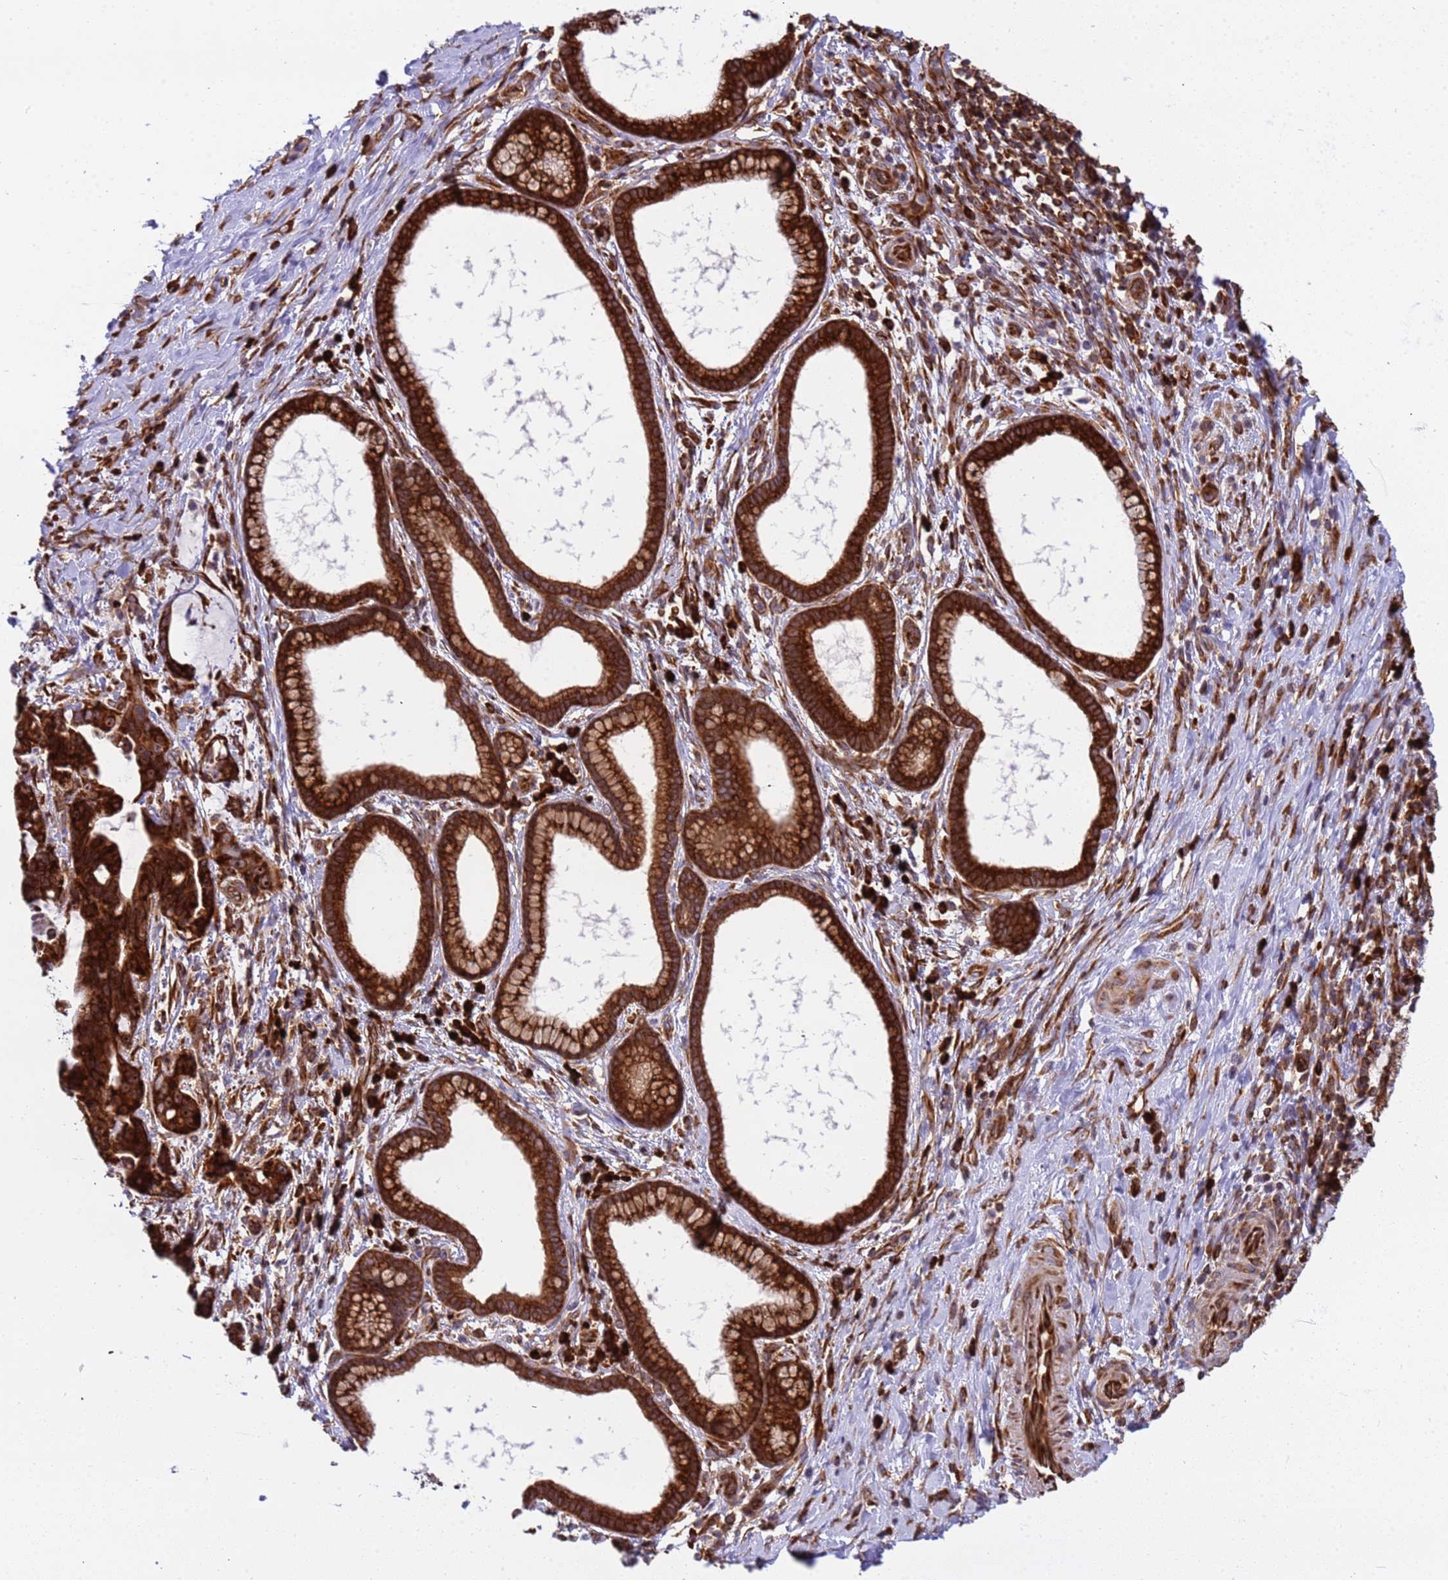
{"staining": {"intensity": "strong", "quantity": ">75%", "location": "cytoplasmic/membranous,nuclear"}, "tissue": "pancreatic cancer", "cell_type": "Tumor cells", "image_type": "cancer", "snomed": [{"axis": "morphology", "description": "Adenocarcinoma, NOS"}, {"axis": "topography", "description": "Pancreas"}], "caption": "A brown stain labels strong cytoplasmic/membranous and nuclear staining of a protein in human pancreatic adenocarcinoma tumor cells. The staining was performed using DAB, with brown indicating positive protein expression. Nuclei are stained blue with hematoxylin.", "gene": "RPL36", "patient": {"sex": "female", "age": 83}}